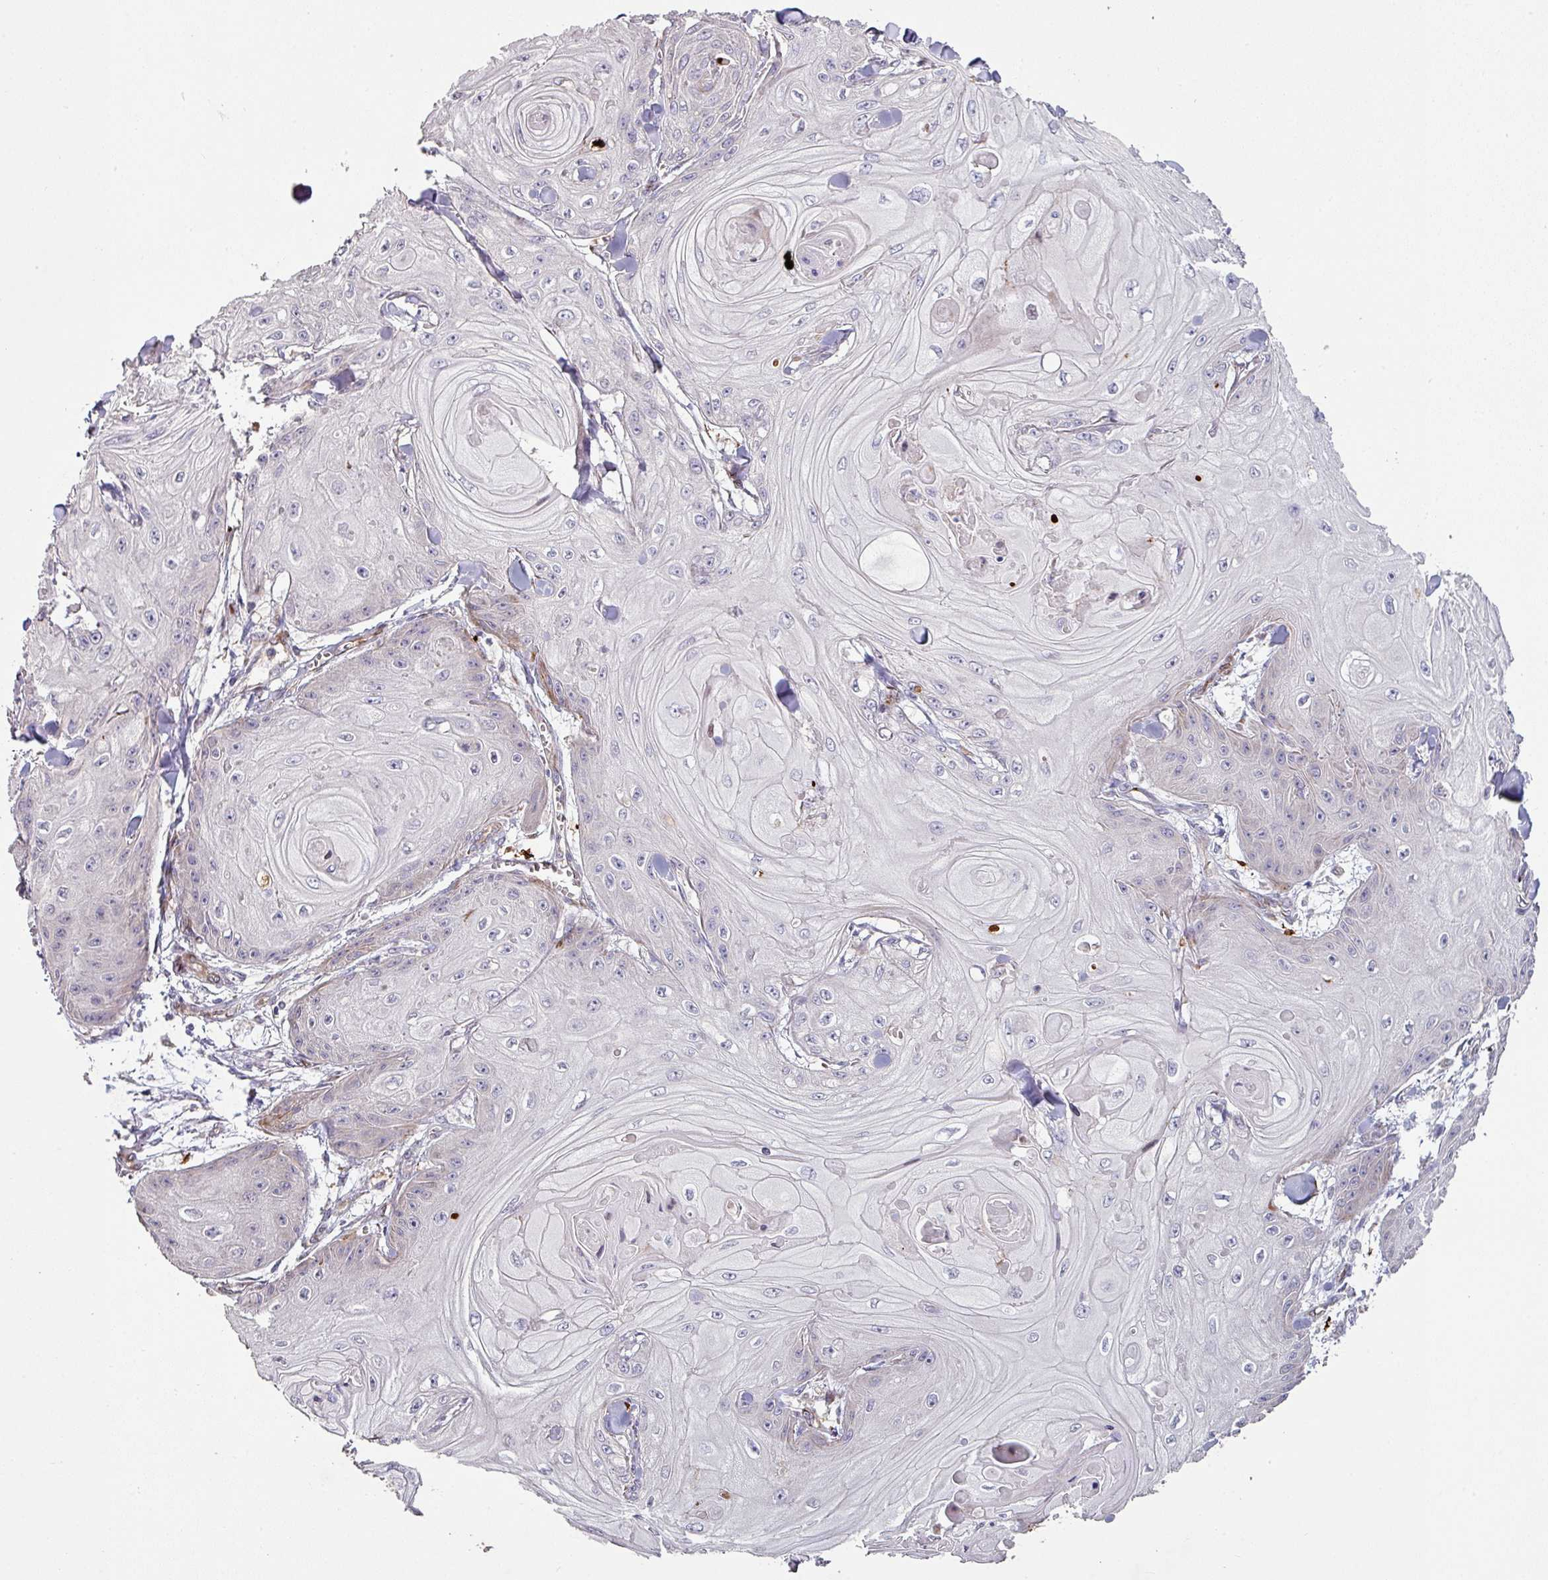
{"staining": {"intensity": "negative", "quantity": "none", "location": "none"}, "tissue": "skin cancer", "cell_type": "Tumor cells", "image_type": "cancer", "snomed": [{"axis": "morphology", "description": "Squamous cell carcinoma, NOS"}, {"axis": "topography", "description": "Skin"}], "caption": "Immunohistochemistry (IHC) micrograph of neoplastic tissue: squamous cell carcinoma (skin) stained with DAB shows no significant protein staining in tumor cells. (DAB (3,3'-diaminobenzidine) immunohistochemistry (IHC), high magnification).", "gene": "RPL23A", "patient": {"sex": "male", "age": 74}}